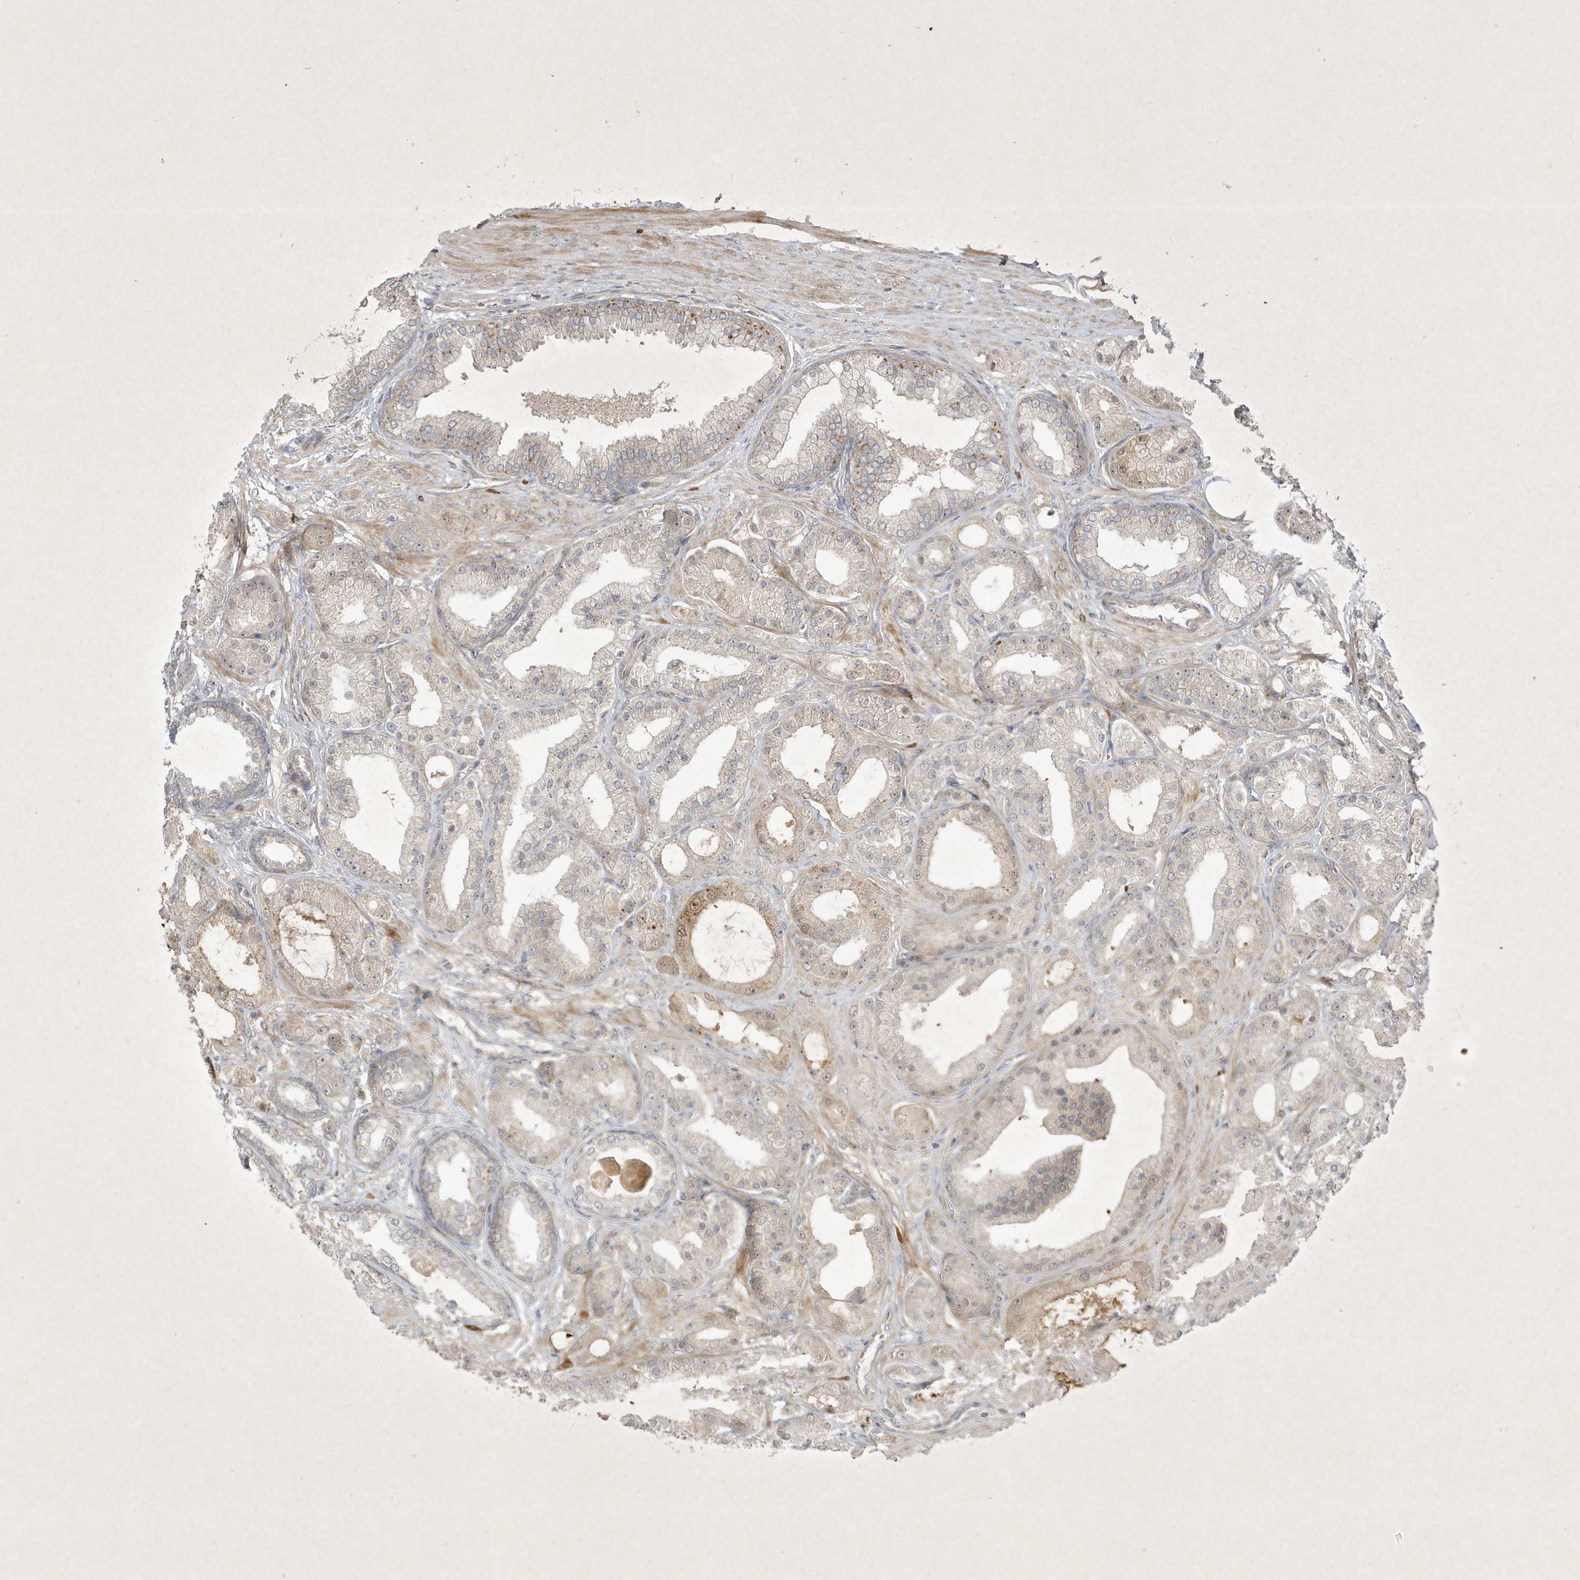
{"staining": {"intensity": "weak", "quantity": "<25%", "location": "cytoplasmic/membranous"}, "tissue": "prostate cancer", "cell_type": "Tumor cells", "image_type": "cancer", "snomed": [{"axis": "morphology", "description": "Adenocarcinoma, Low grade"}, {"axis": "topography", "description": "Prostate"}], "caption": "This is an IHC photomicrograph of low-grade adenocarcinoma (prostate). There is no staining in tumor cells.", "gene": "FAM83C", "patient": {"sex": "male", "age": 67}}